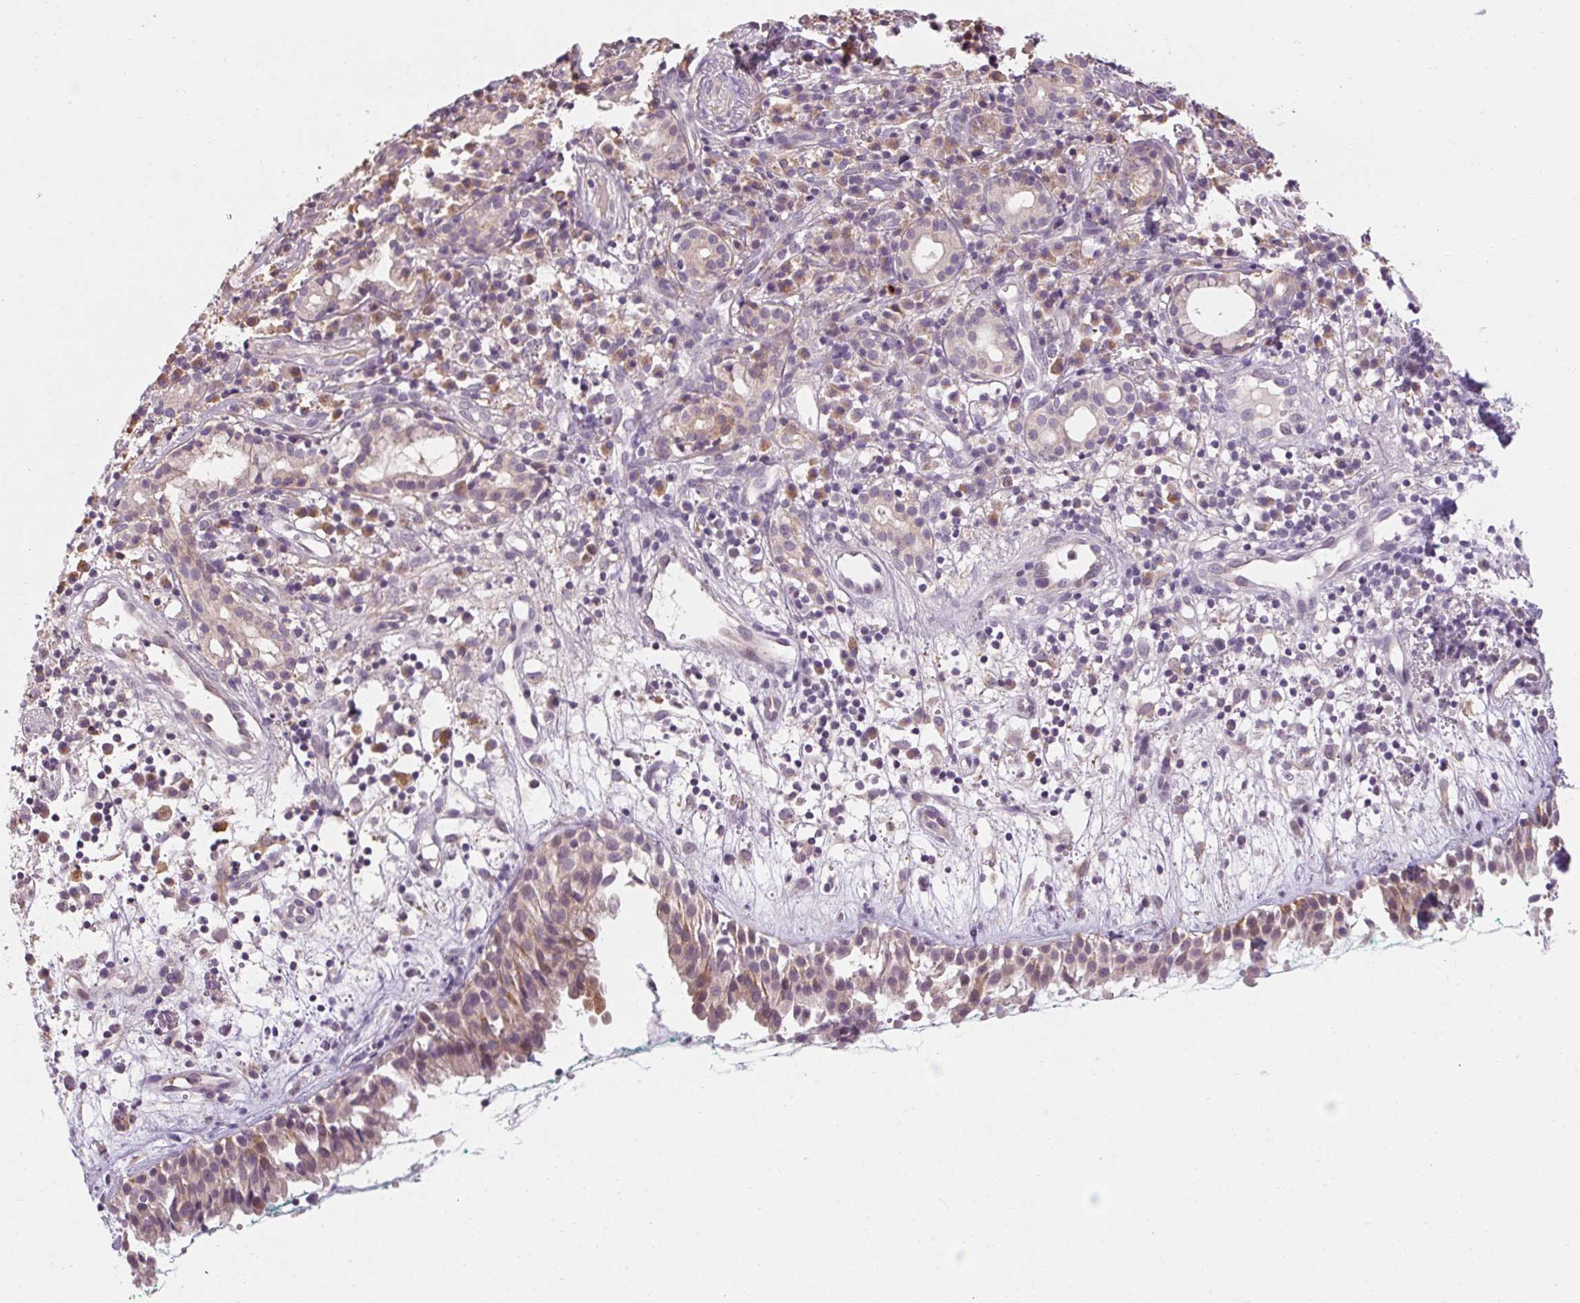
{"staining": {"intensity": "weak", "quantity": "25%-75%", "location": "cytoplasmic/membranous"}, "tissue": "nasopharynx", "cell_type": "Respiratory epithelial cells", "image_type": "normal", "snomed": [{"axis": "morphology", "description": "Normal tissue, NOS"}, {"axis": "morphology", "description": "Basal cell carcinoma"}, {"axis": "topography", "description": "Cartilage tissue"}, {"axis": "topography", "description": "Nasopharynx"}, {"axis": "topography", "description": "Oral tissue"}], "caption": "The micrograph exhibits immunohistochemical staining of normal nasopharynx. There is weak cytoplasmic/membranous staining is appreciated in approximately 25%-75% of respiratory epithelial cells. Nuclei are stained in blue.", "gene": "TMEM52B", "patient": {"sex": "female", "age": 77}}